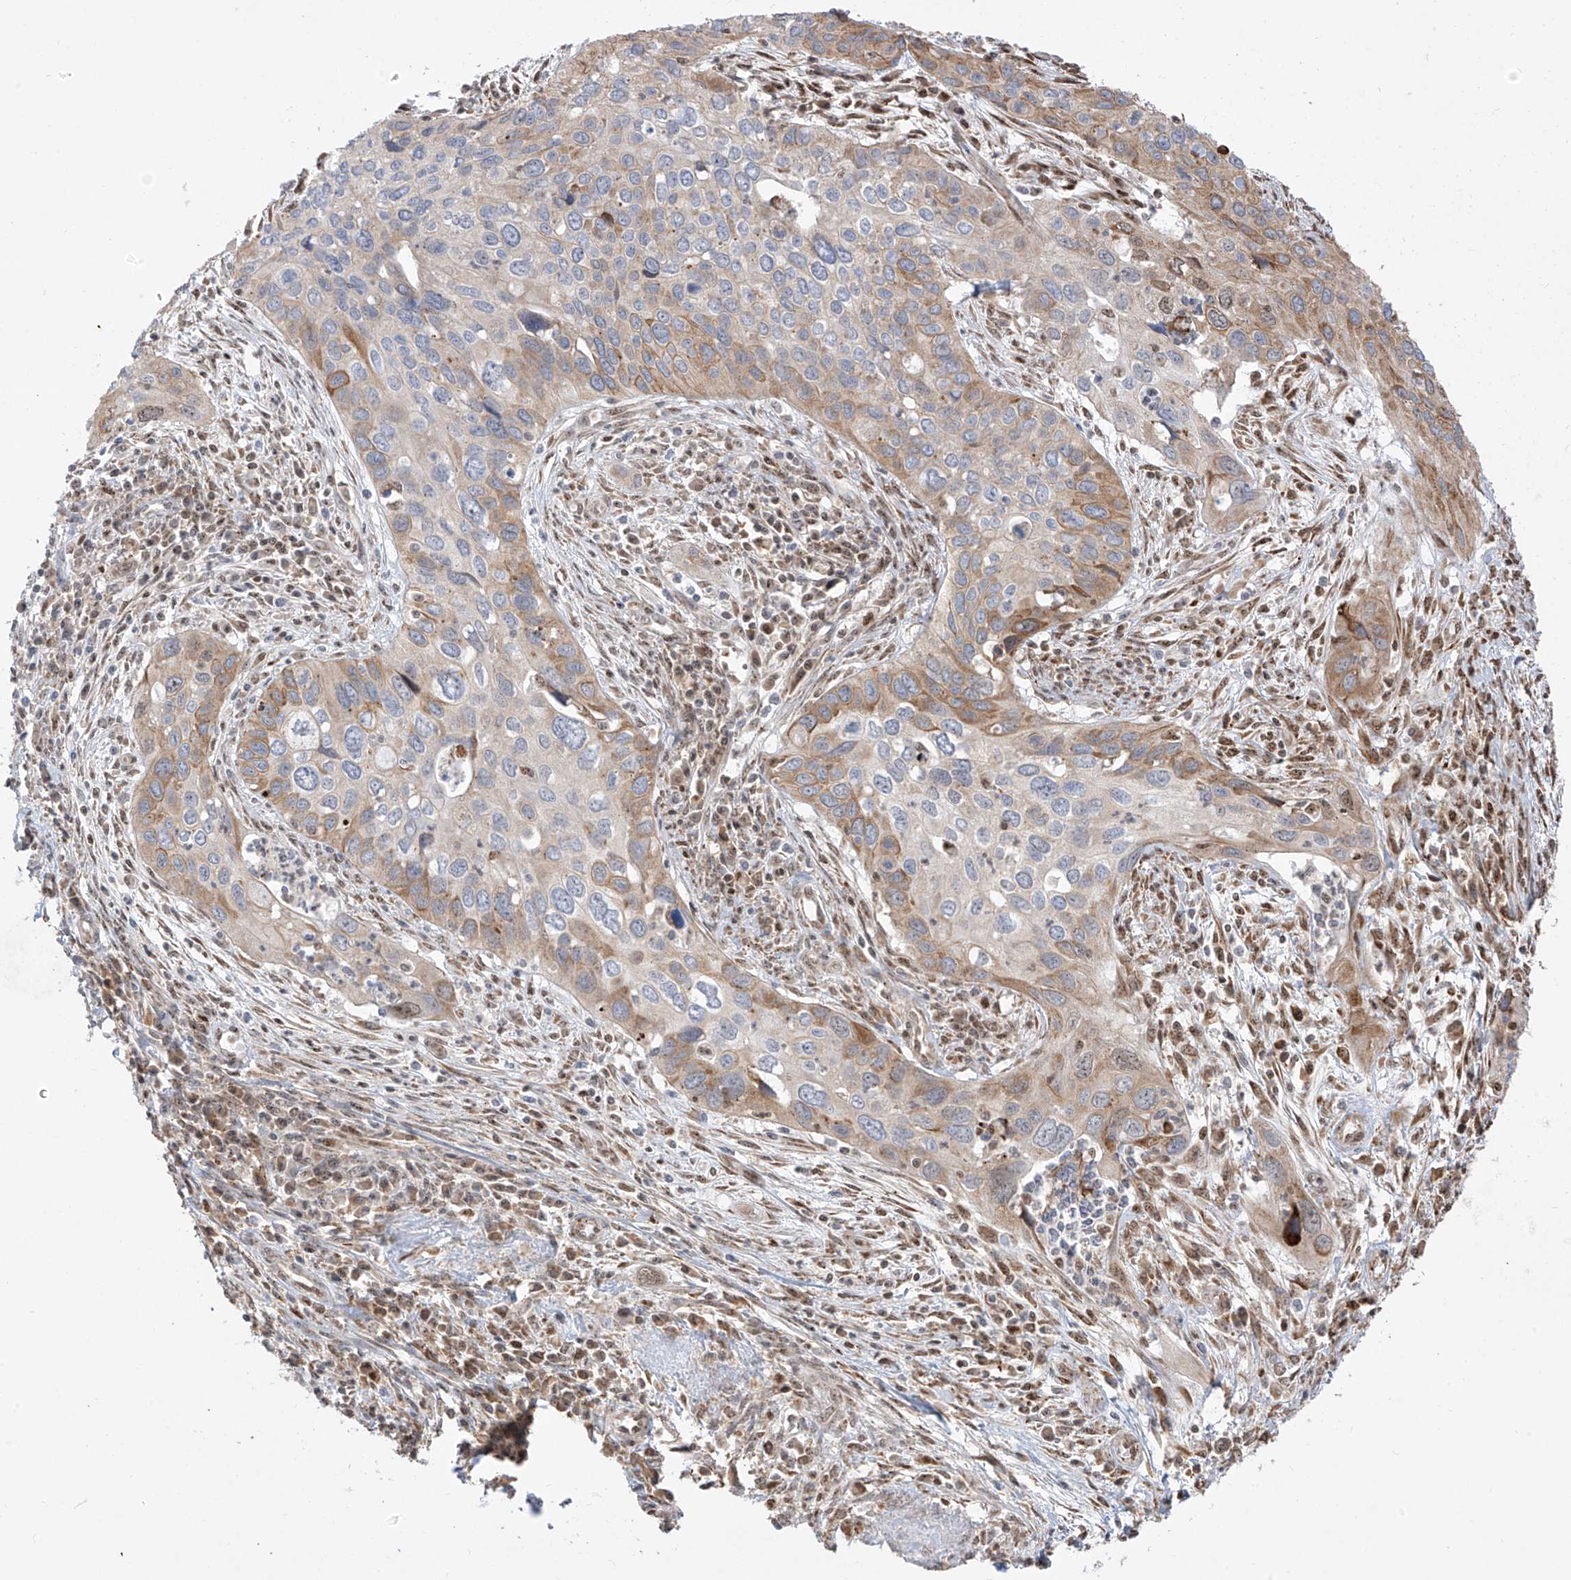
{"staining": {"intensity": "moderate", "quantity": "25%-75%", "location": "cytoplasmic/membranous"}, "tissue": "cervical cancer", "cell_type": "Tumor cells", "image_type": "cancer", "snomed": [{"axis": "morphology", "description": "Squamous cell carcinoma, NOS"}, {"axis": "topography", "description": "Cervix"}], "caption": "Protein staining of squamous cell carcinoma (cervical) tissue demonstrates moderate cytoplasmic/membranous expression in approximately 25%-75% of tumor cells. (DAB (3,3'-diaminobenzidine) IHC, brown staining for protein, blue staining for nuclei).", "gene": "ZBTB8A", "patient": {"sex": "female", "age": 55}}